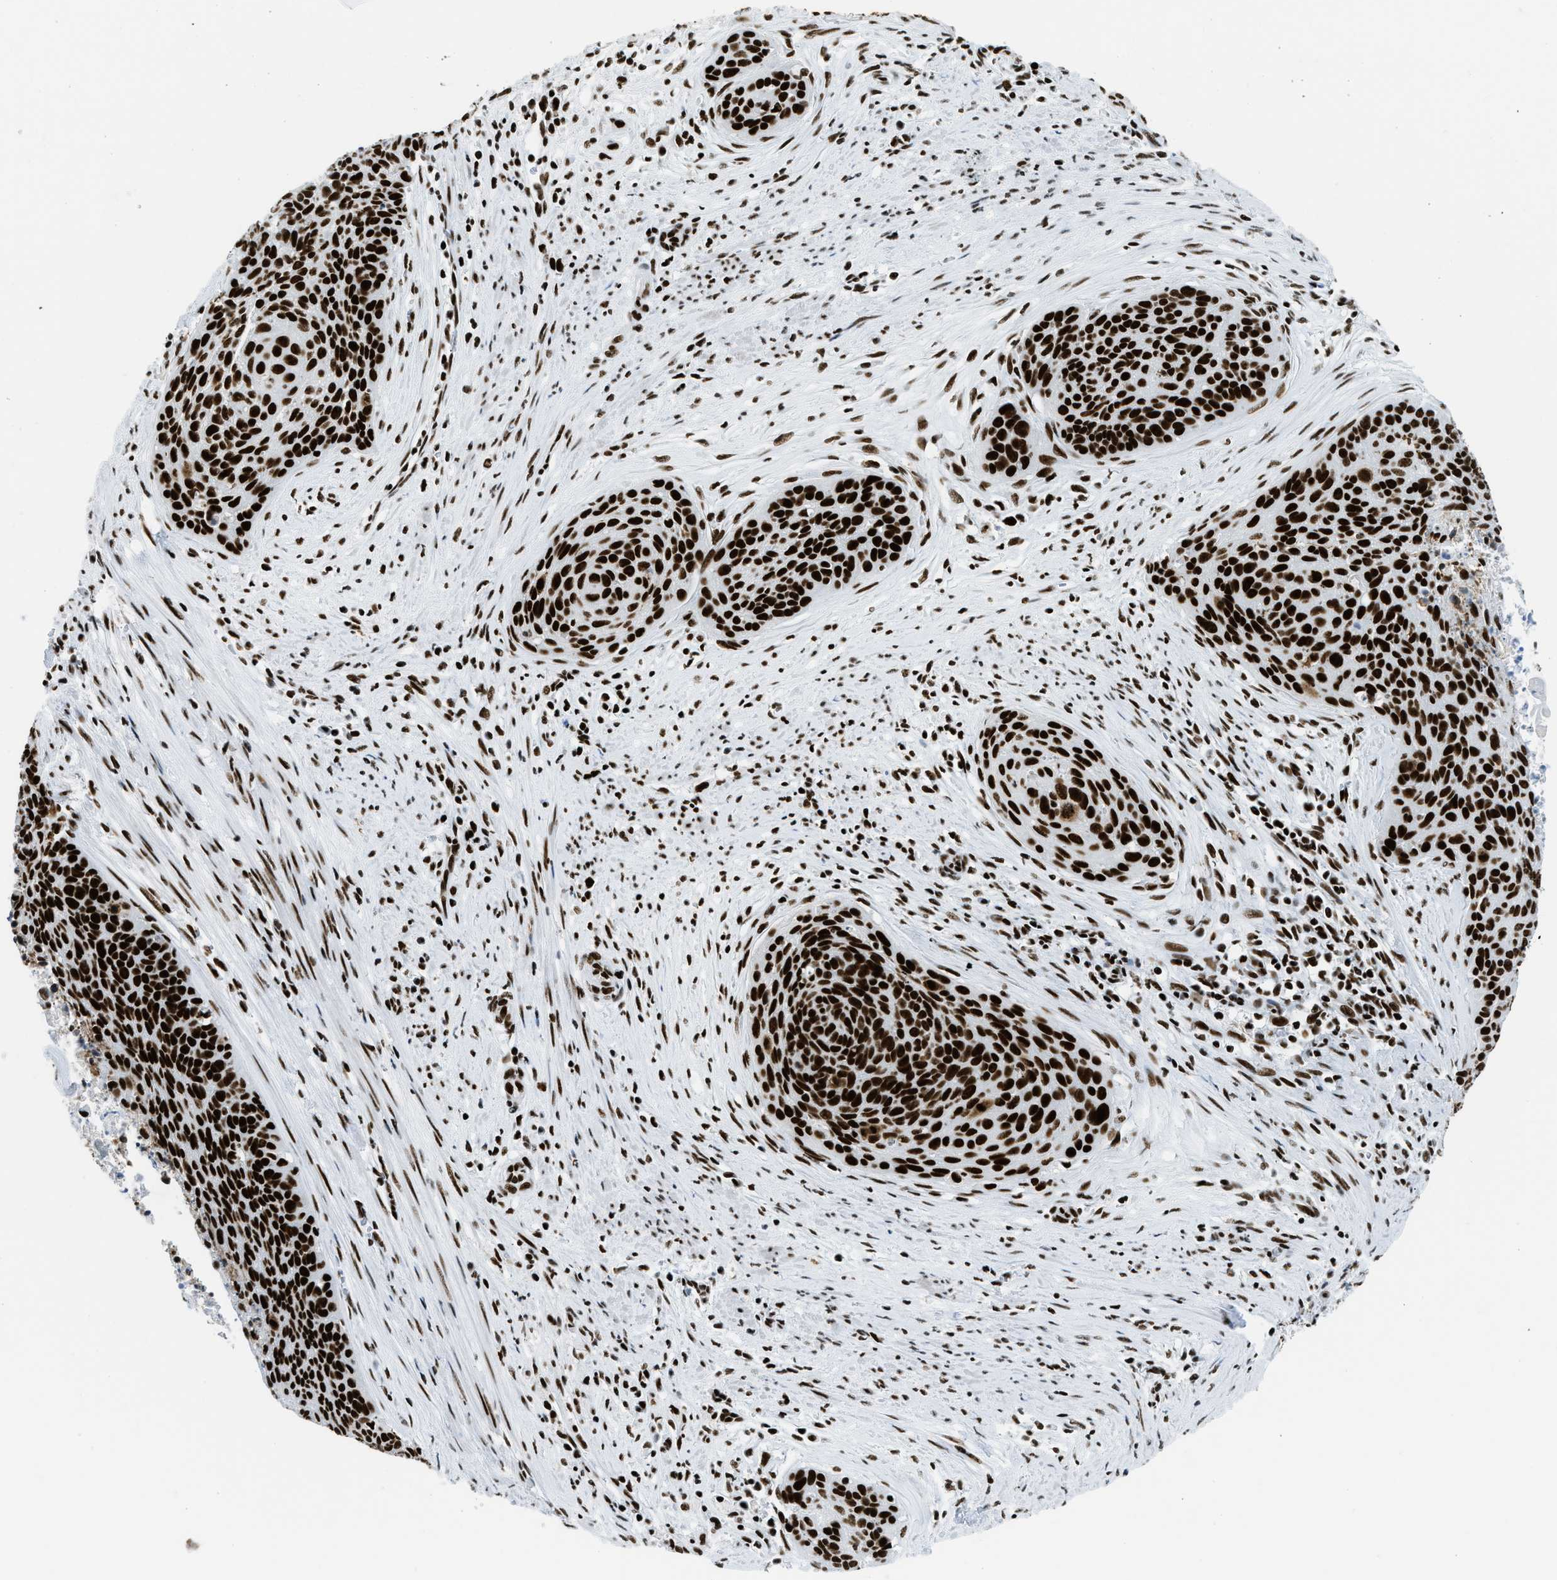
{"staining": {"intensity": "strong", "quantity": ">75%", "location": "nuclear"}, "tissue": "cervical cancer", "cell_type": "Tumor cells", "image_type": "cancer", "snomed": [{"axis": "morphology", "description": "Squamous cell carcinoma, NOS"}, {"axis": "topography", "description": "Cervix"}], "caption": "Protein expression analysis of human squamous cell carcinoma (cervical) reveals strong nuclear expression in approximately >75% of tumor cells. (IHC, brightfield microscopy, high magnification).", "gene": "PIF1", "patient": {"sex": "female", "age": 55}}